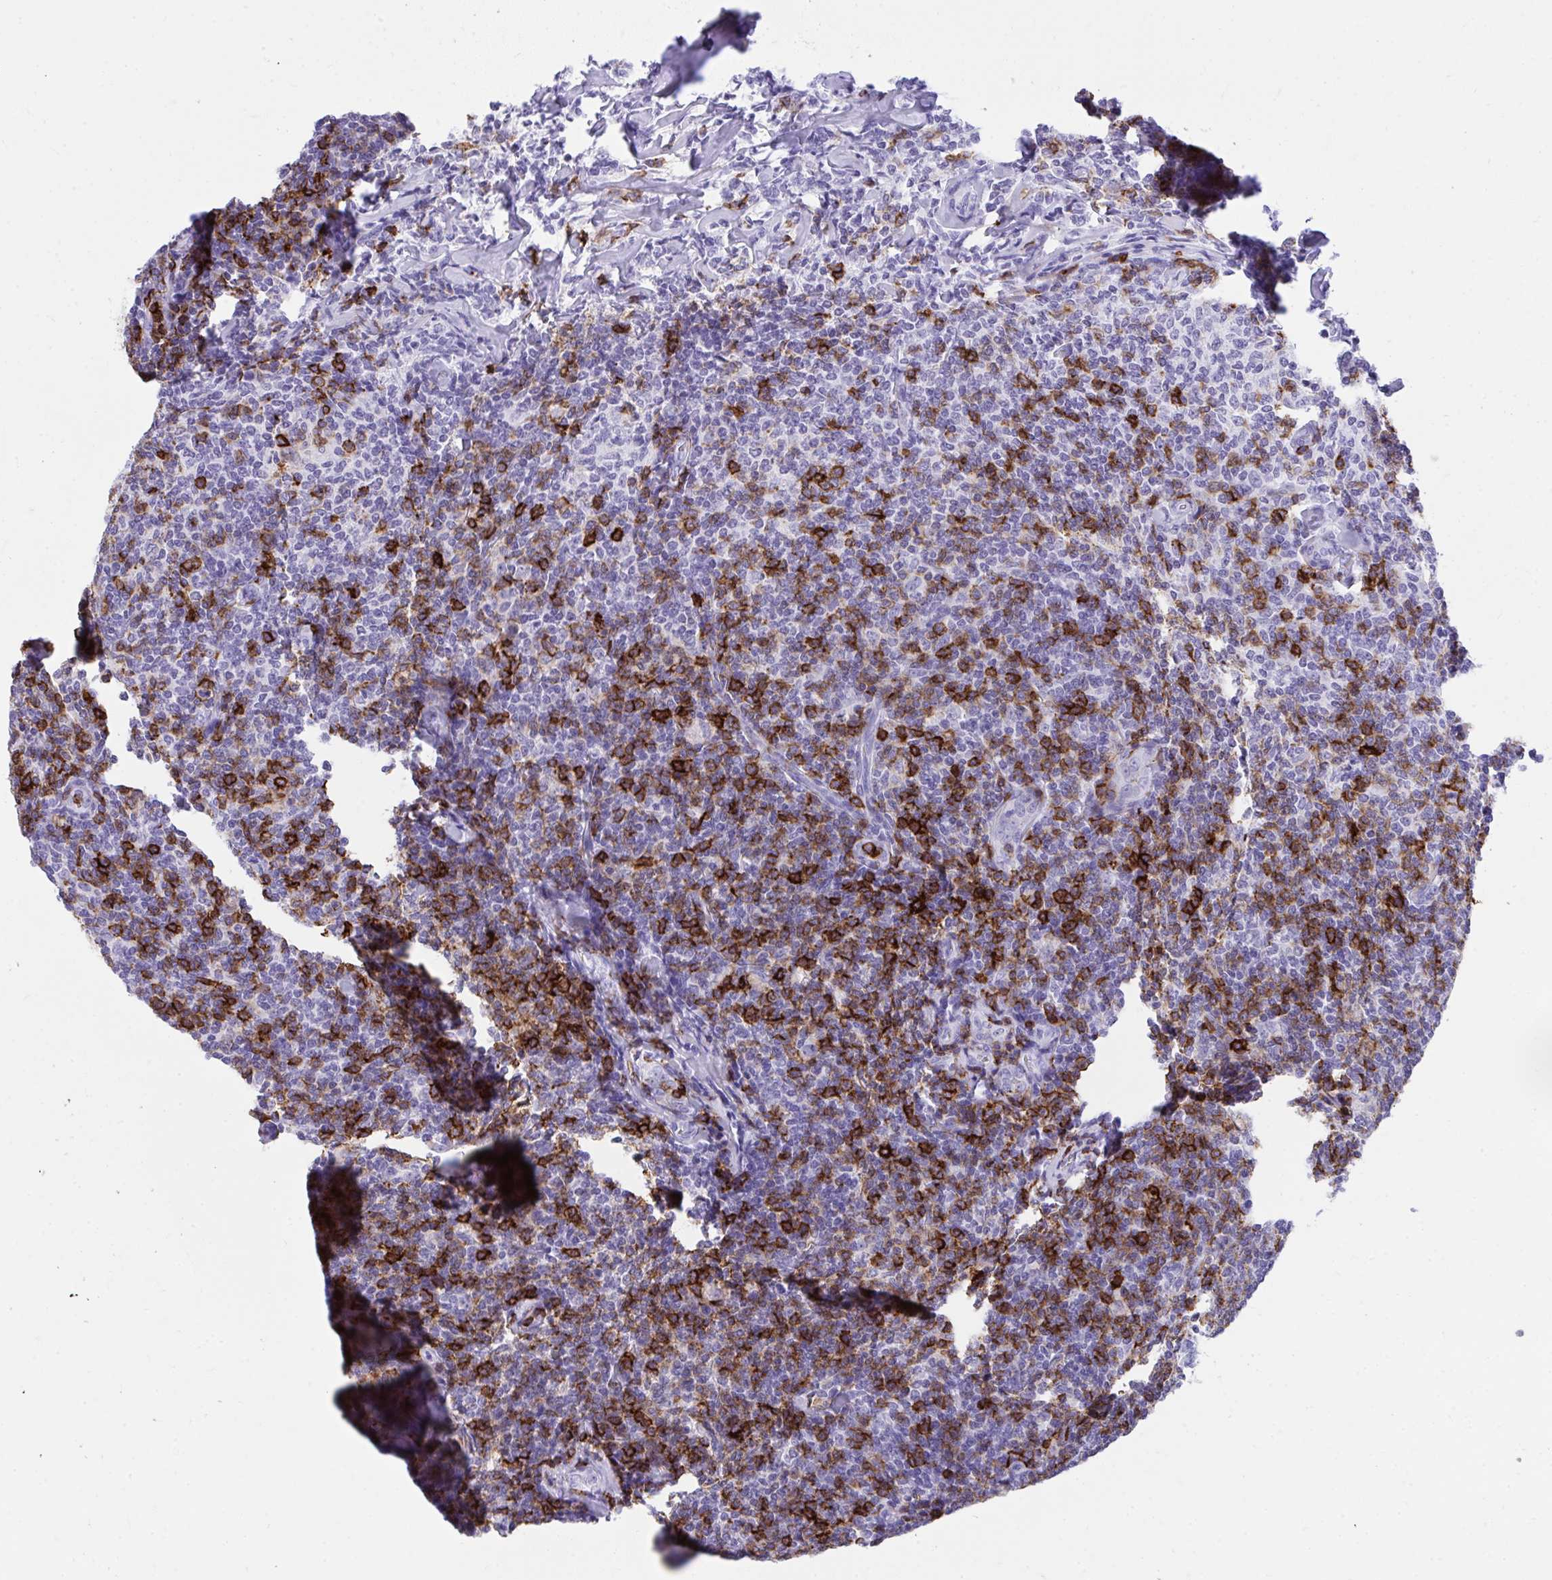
{"staining": {"intensity": "strong", "quantity": "25%-75%", "location": "cytoplasmic/membranous"}, "tissue": "lymphoma", "cell_type": "Tumor cells", "image_type": "cancer", "snomed": [{"axis": "morphology", "description": "Malignant lymphoma, non-Hodgkin's type, Low grade"}, {"axis": "topography", "description": "Lymph node"}], "caption": "Protein expression by IHC shows strong cytoplasmic/membranous expression in about 25%-75% of tumor cells in low-grade malignant lymphoma, non-Hodgkin's type.", "gene": "SPN", "patient": {"sex": "female", "age": 56}}